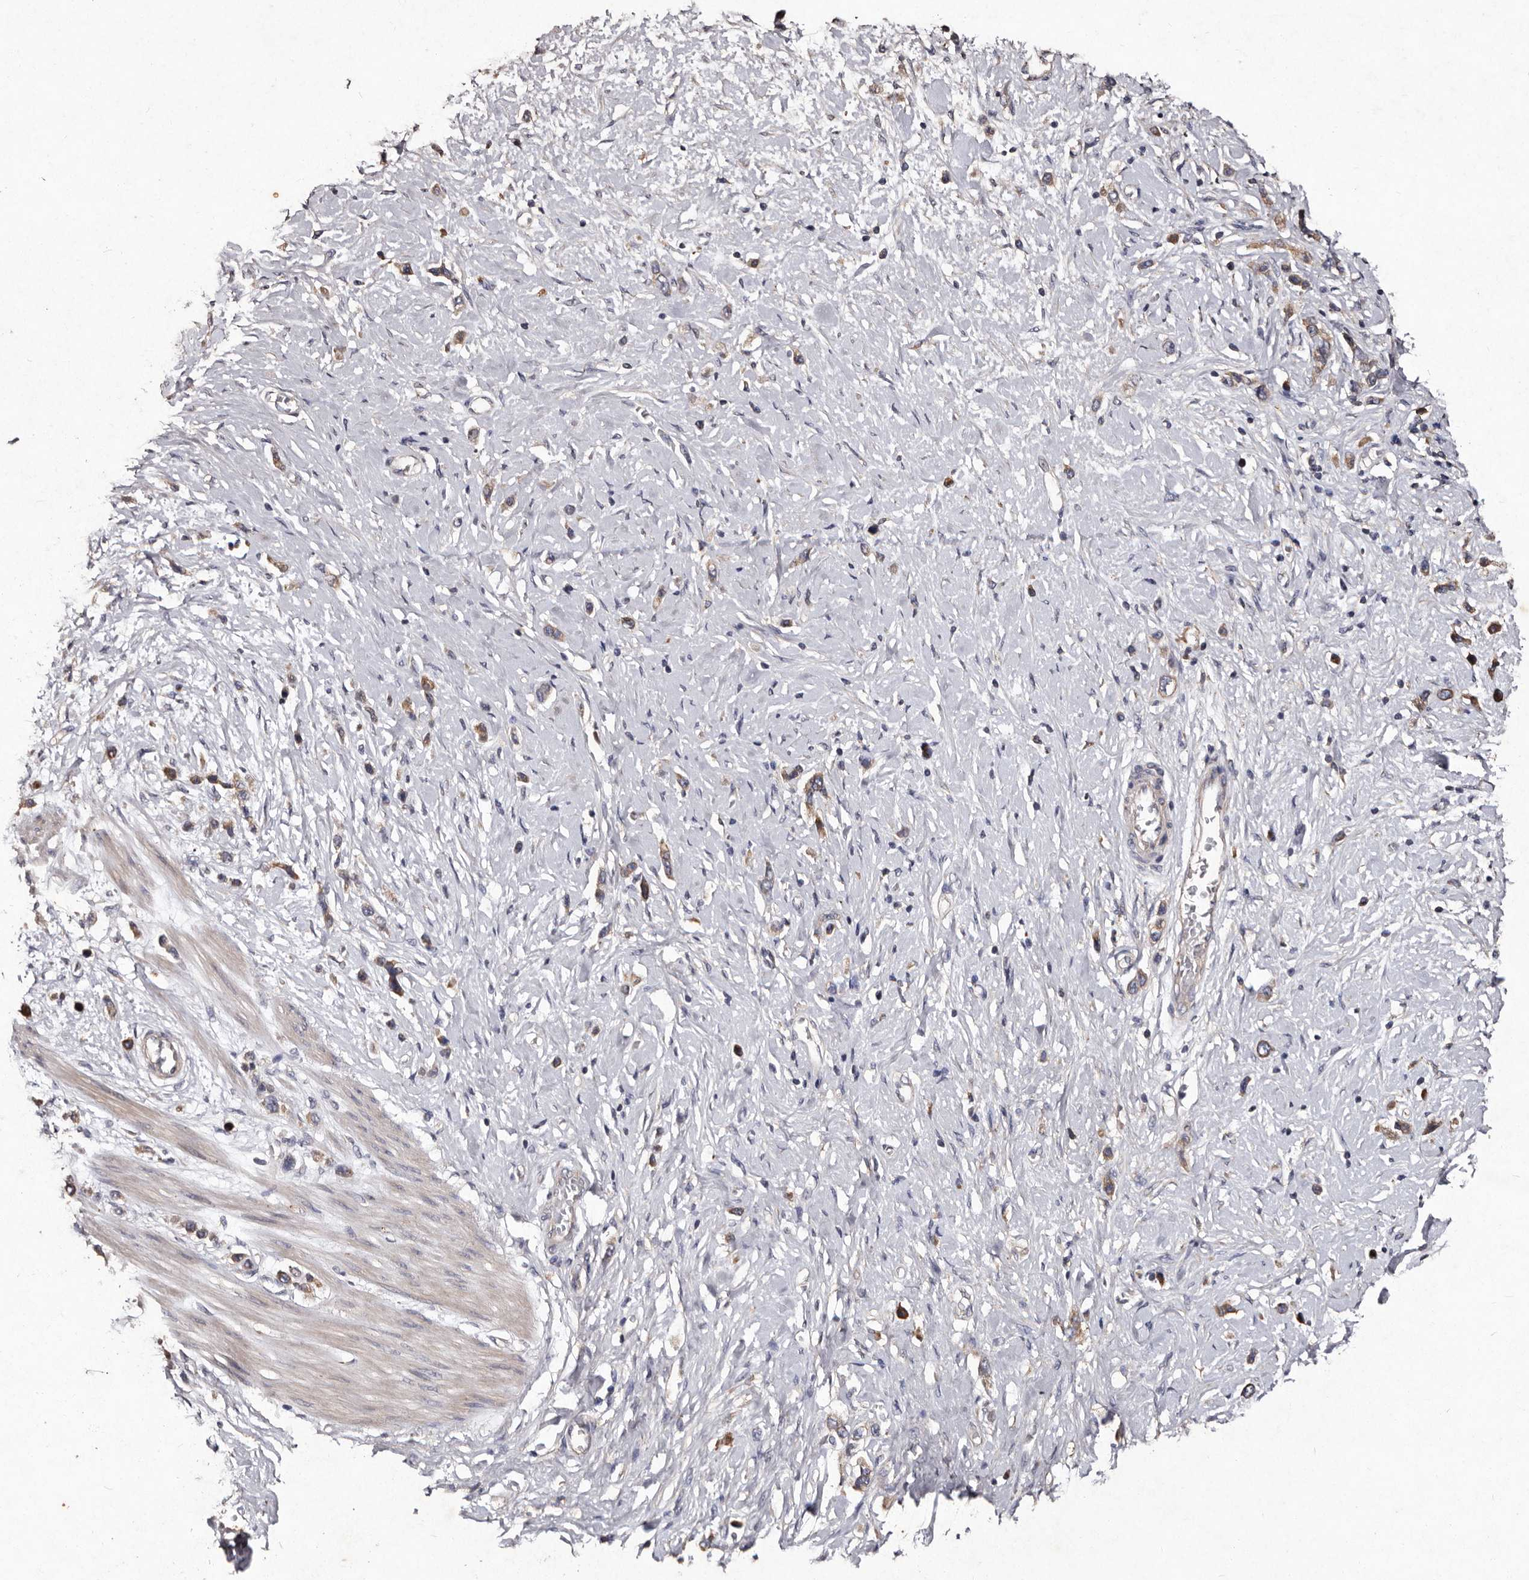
{"staining": {"intensity": "moderate", "quantity": ">75%", "location": "cytoplasmic/membranous"}, "tissue": "stomach cancer", "cell_type": "Tumor cells", "image_type": "cancer", "snomed": [{"axis": "morphology", "description": "Adenocarcinoma, NOS"}, {"axis": "topography", "description": "Stomach"}], "caption": "A brown stain labels moderate cytoplasmic/membranous staining of a protein in human stomach adenocarcinoma tumor cells.", "gene": "TFB1M", "patient": {"sex": "female", "age": 65}}